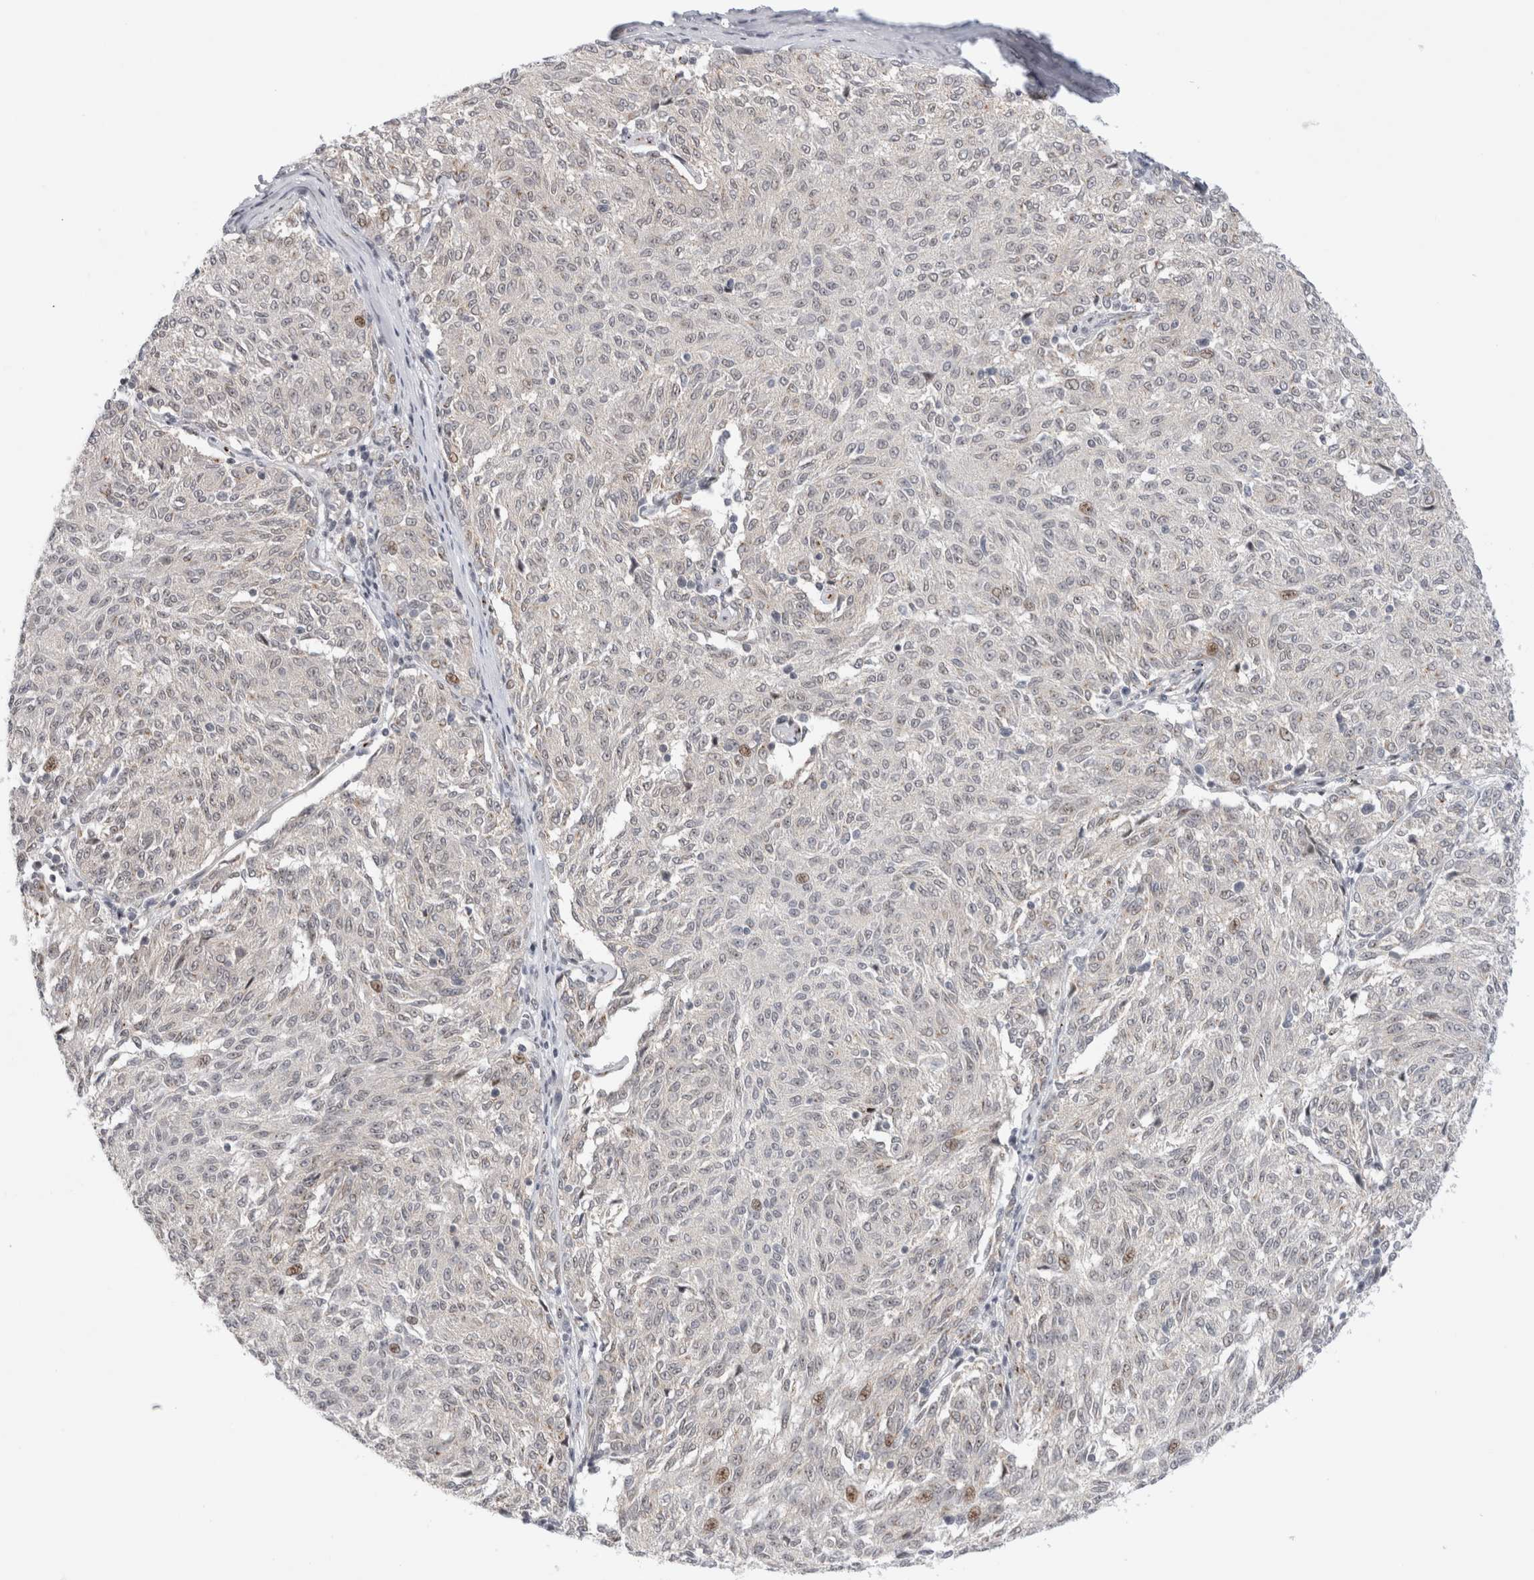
{"staining": {"intensity": "negative", "quantity": "none", "location": "none"}, "tissue": "melanoma", "cell_type": "Tumor cells", "image_type": "cancer", "snomed": [{"axis": "morphology", "description": "Malignant melanoma, NOS"}, {"axis": "topography", "description": "Skin"}], "caption": "Immunohistochemical staining of human melanoma shows no significant staining in tumor cells.", "gene": "VPS28", "patient": {"sex": "female", "age": 72}}